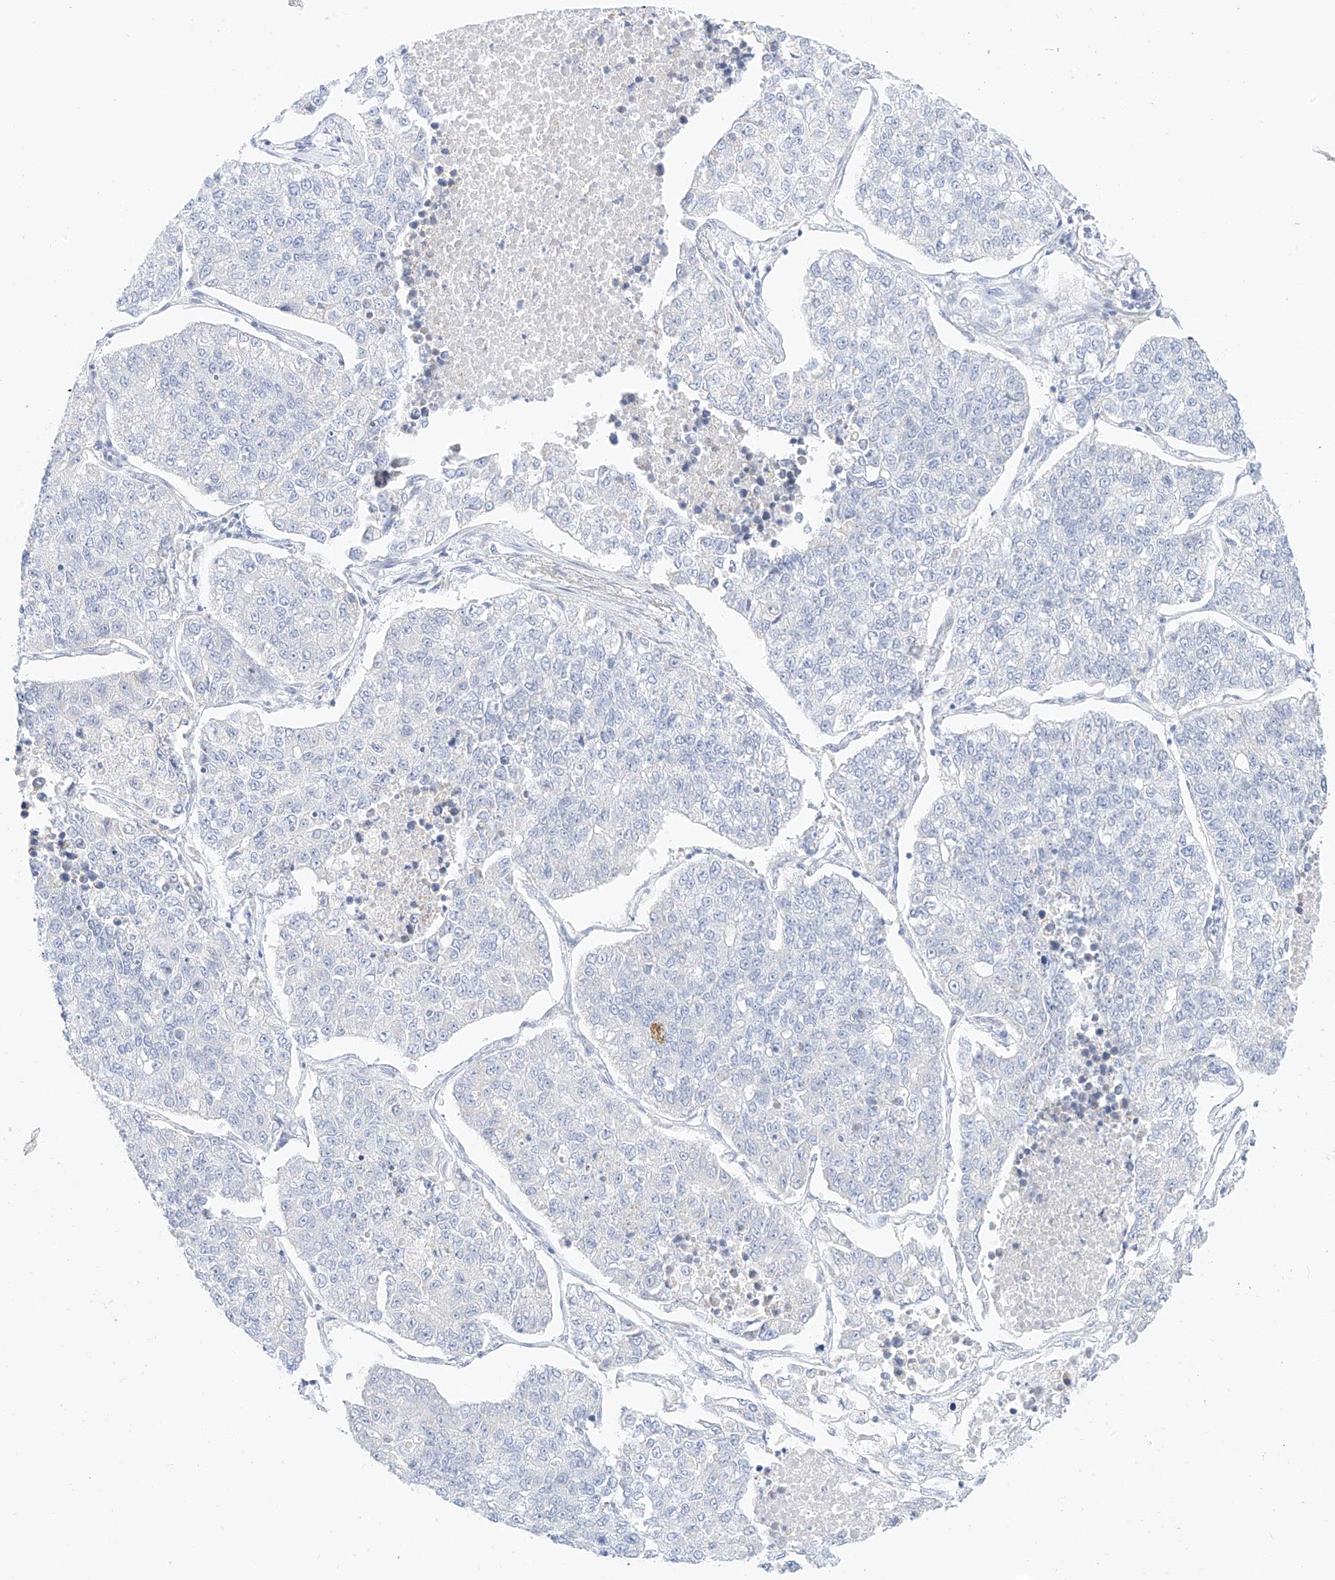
{"staining": {"intensity": "negative", "quantity": "none", "location": "none"}, "tissue": "lung cancer", "cell_type": "Tumor cells", "image_type": "cancer", "snomed": [{"axis": "morphology", "description": "Adenocarcinoma, NOS"}, {"axis": "topography", "description": "Lung"}], "caption": "This is a histopathology image of IHC staining of lung cancer, which shows no expression in tumor cells. (Stains: DAB immunohistochemistry (IHC) with hematoxylin counter stain, Microscopy: brightfield microscopy at high magnification).", "gene": "ST3GAL5", "patient": {"sex": "male", "age": 49}}